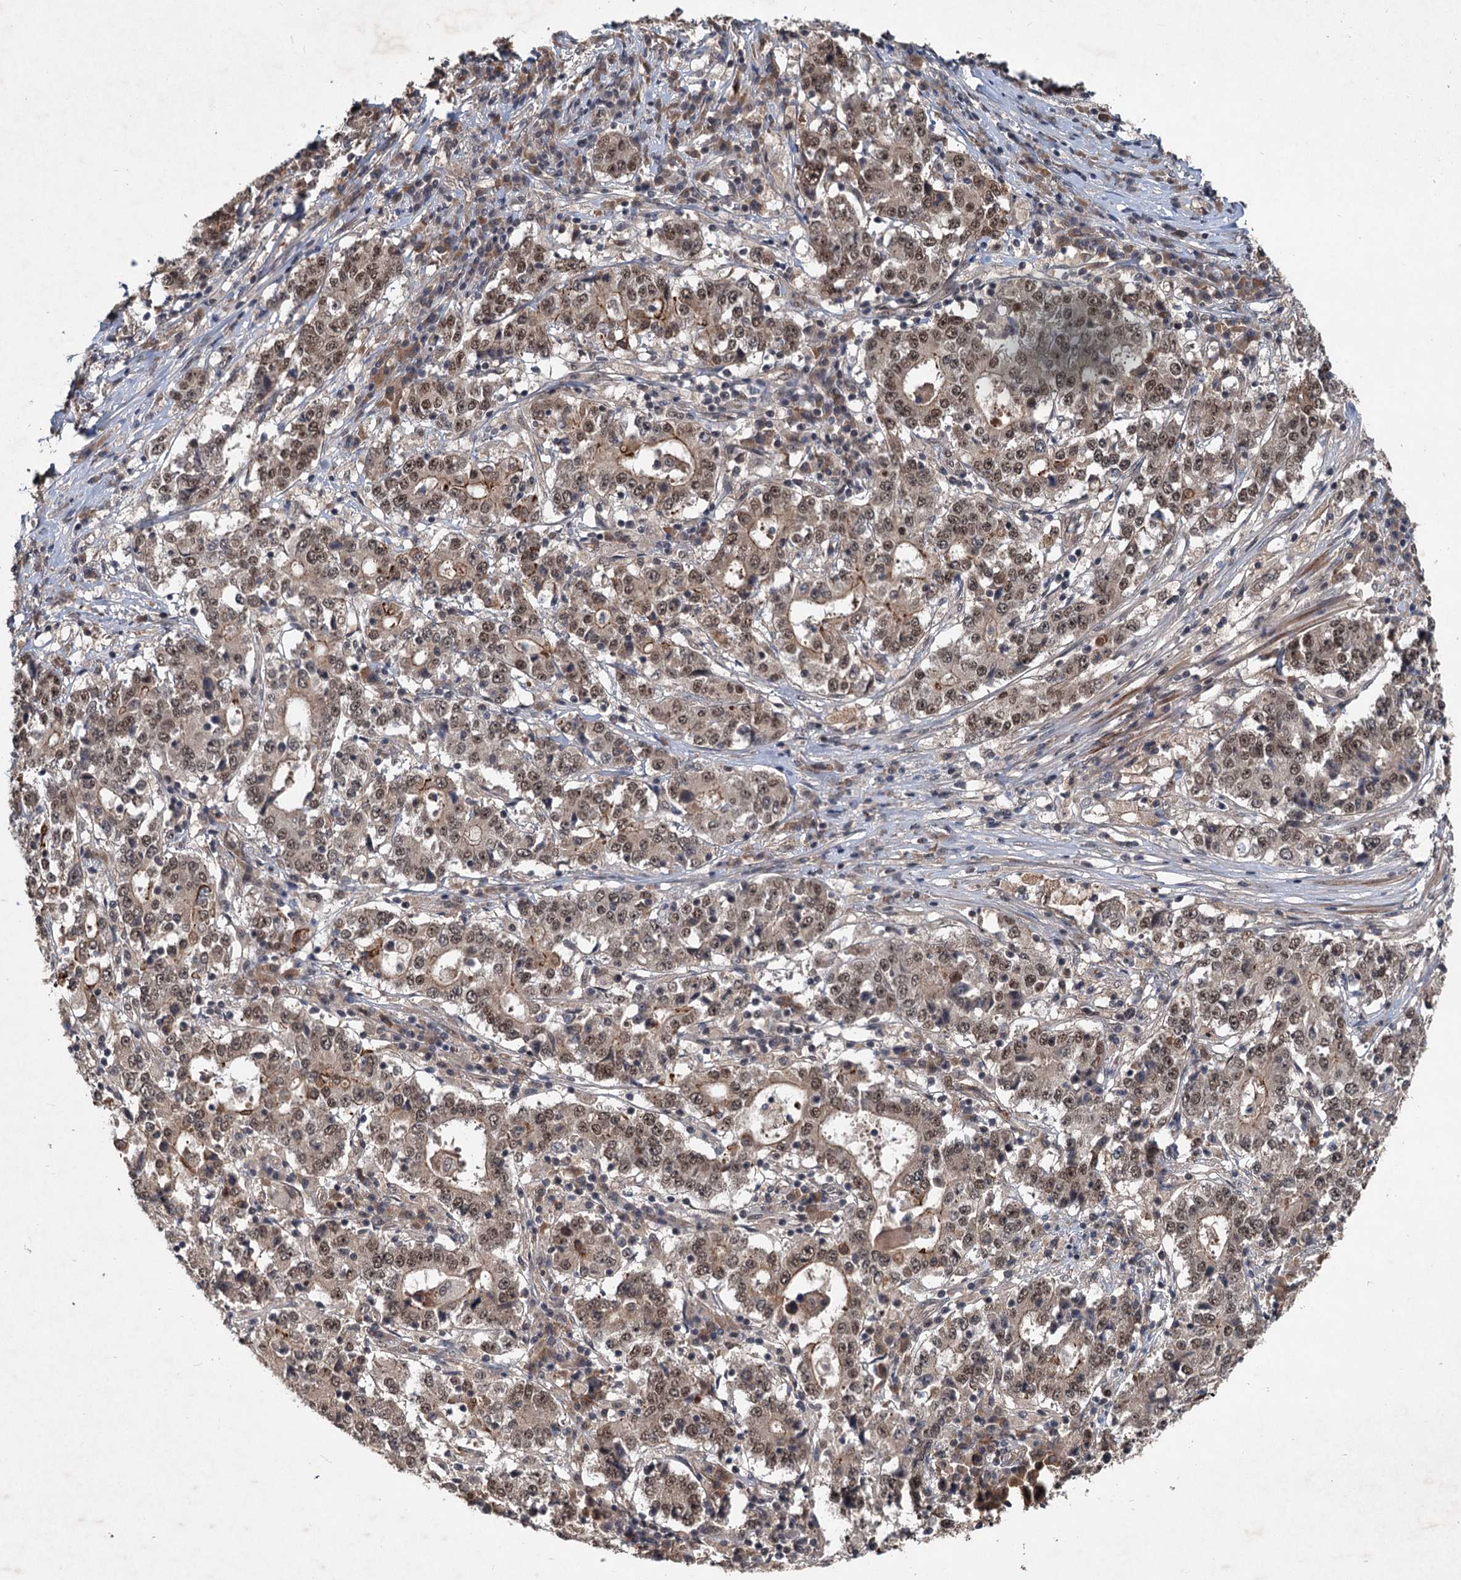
{"staining": {"intensity": "moderate", "quantity": ">75%", "location": "cytoplasmic/membranous,nuclear"}, "tissue": "stomach cancer", "cell_type": "Tumor cells", "image_type": "cancer", "snomed": [{"axis": "morphology", "description": "Adenocarcinoma, NOS"}, {"axis": "topography", "description": "Stomach"}], "caption": "The micrograph reveals immunohistochemical staining of stomach adenocarcinoma. There is moderate cytoplasmic/membranous and nuclear staining is seen in approximately >75% of tumor cells.", "gene": "RITA1", "patient": {"sex": "male", "age": 59}}